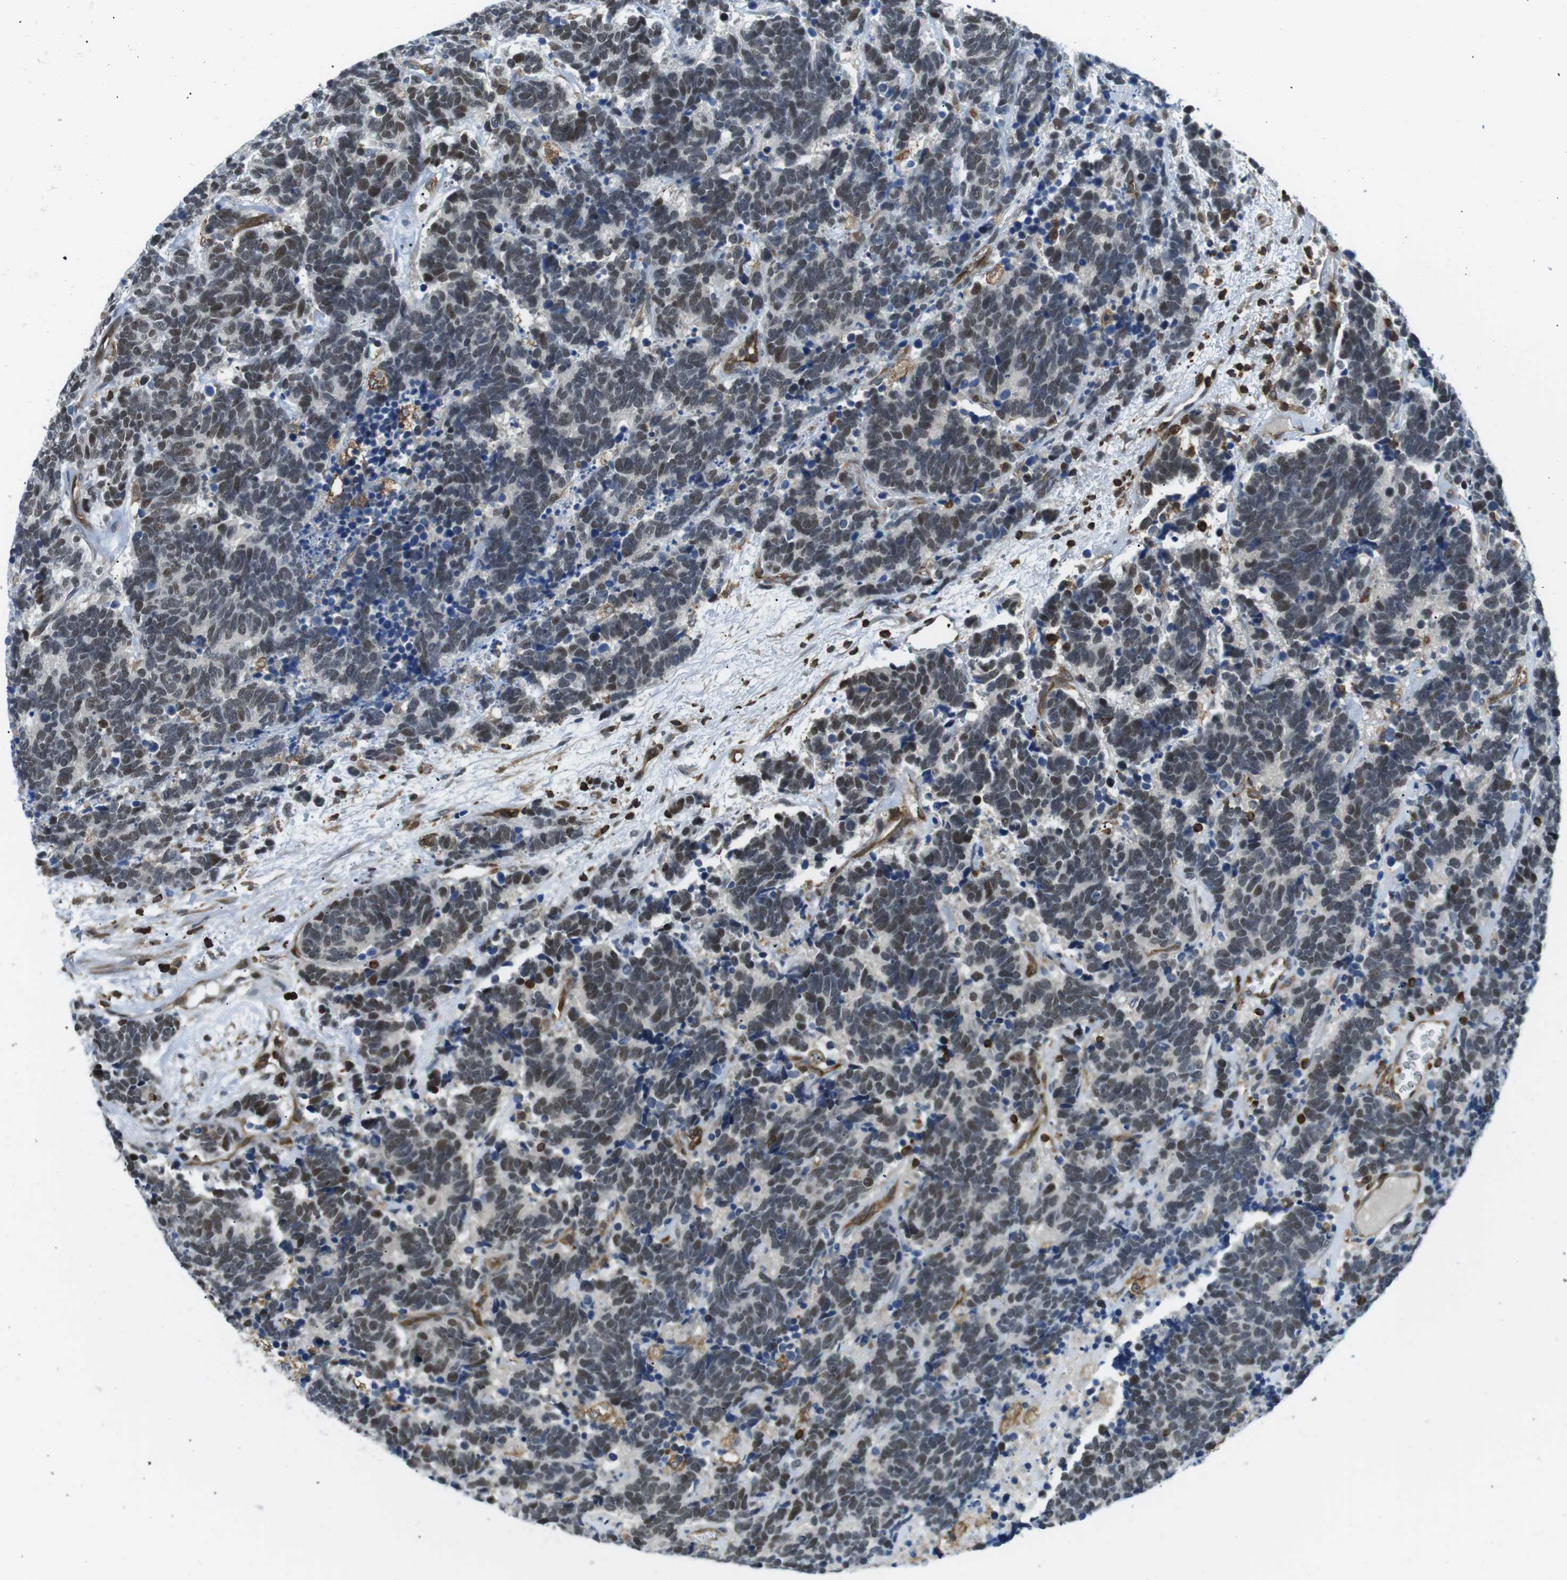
{"staining": {"intensity": "weak", "quantity": "25%-75%", "location": "nuclear"}, "tissue": "carcinoid", "cell_type": "Tumor cells", "image_type": "cancer", "snomed": [{"axis": "morphology", "description": "Carcinoma, NOS"}, {"axis": "morphology", "description": "Carcinoid, malignant, NOS"}, {"axis": "topography", "description": "Urinary bladder"}], "caption": "Immunohistochemistry photomicrograph of neoplastic tissue: carcinoid stained using IHC demonstrates low levels of weak protein expression localized specifically in the nuclear of tumor cells, appearing as a nuclear brown color.", "gene": "STK10", "patient": {"sex": "male", "age": 57}}